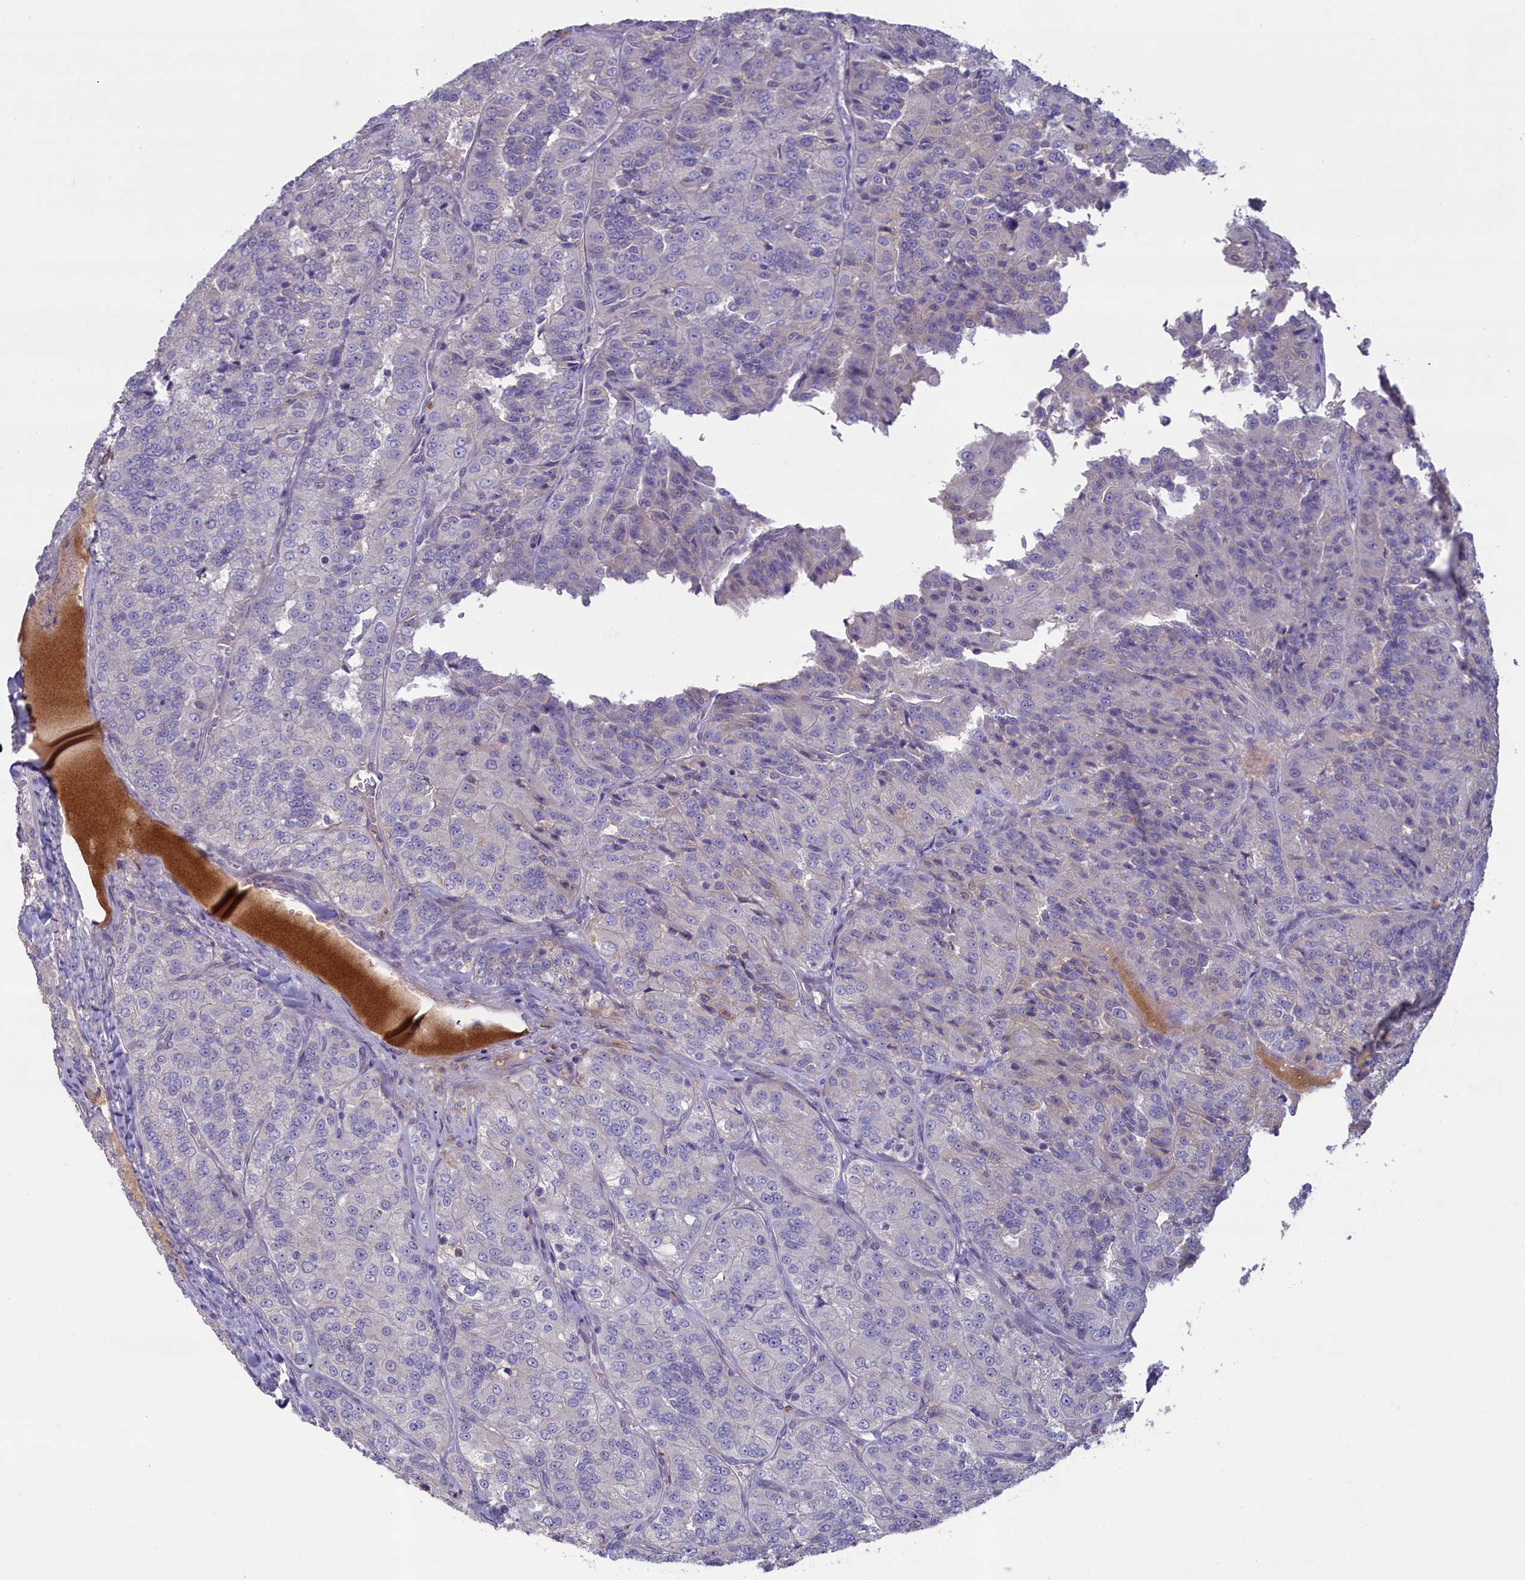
{"staining": {"intensity": "negative", "quantity": "none", "location": "none"}, "tissue": "renal cancer", "cell_type": "Tumor cells", "image_type": "cancer", "snomed": [{"axis": "morphology", "description": "Adenocarcinoma, NOS"}, {"axis": "topography", "description": "Kidney"}], "caption": "Renal cancer was stained to show a protein in brown. There is no significant expression in tumor cells. (Brightfield microscopy of DAB immunohistochemistry at high magnification).", "gene": "ATF7IP2", "patient": {"sex": "female", "age": 63}}